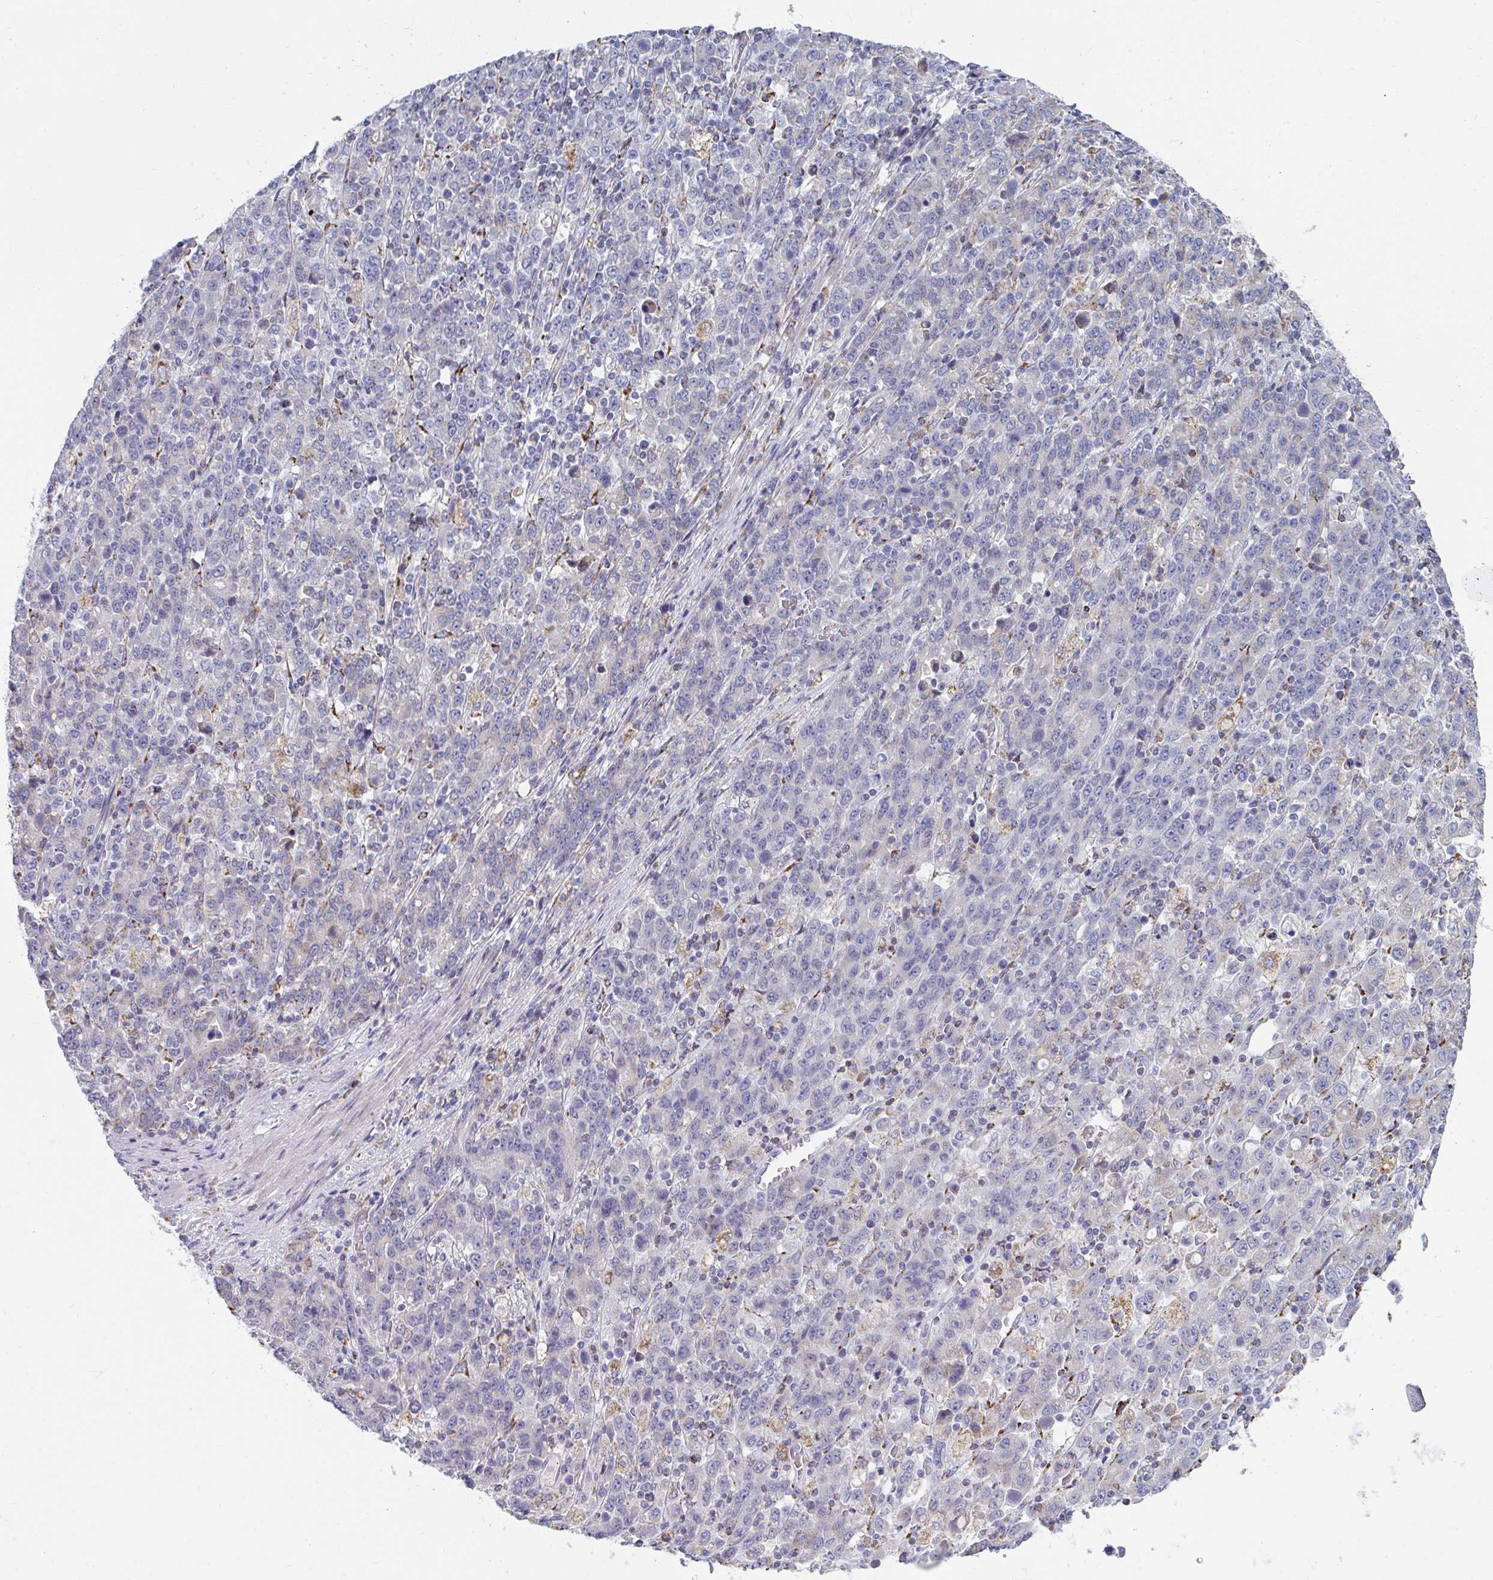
{"staining": {"intensity": "negative", "quantity": "none", "location": "none"}, "tissue": "stomach cancer", "cell_type": "Tumor cells", "image_type": "cancer", "snomed": [{"axis": "morphology", "description": "Adenocarcinoma, NOS"}, {"axis": "topography", "description": "Stomach, upper"}], "caption": "DAB (3,3'-diaminobenzidine) immunohistochemical staining of human stomach cancer (adenocarcinoma) displays no significant staining in tumor cells.", "gene": "MGAM2", "patient": {"sex": "male", "age": 69}}